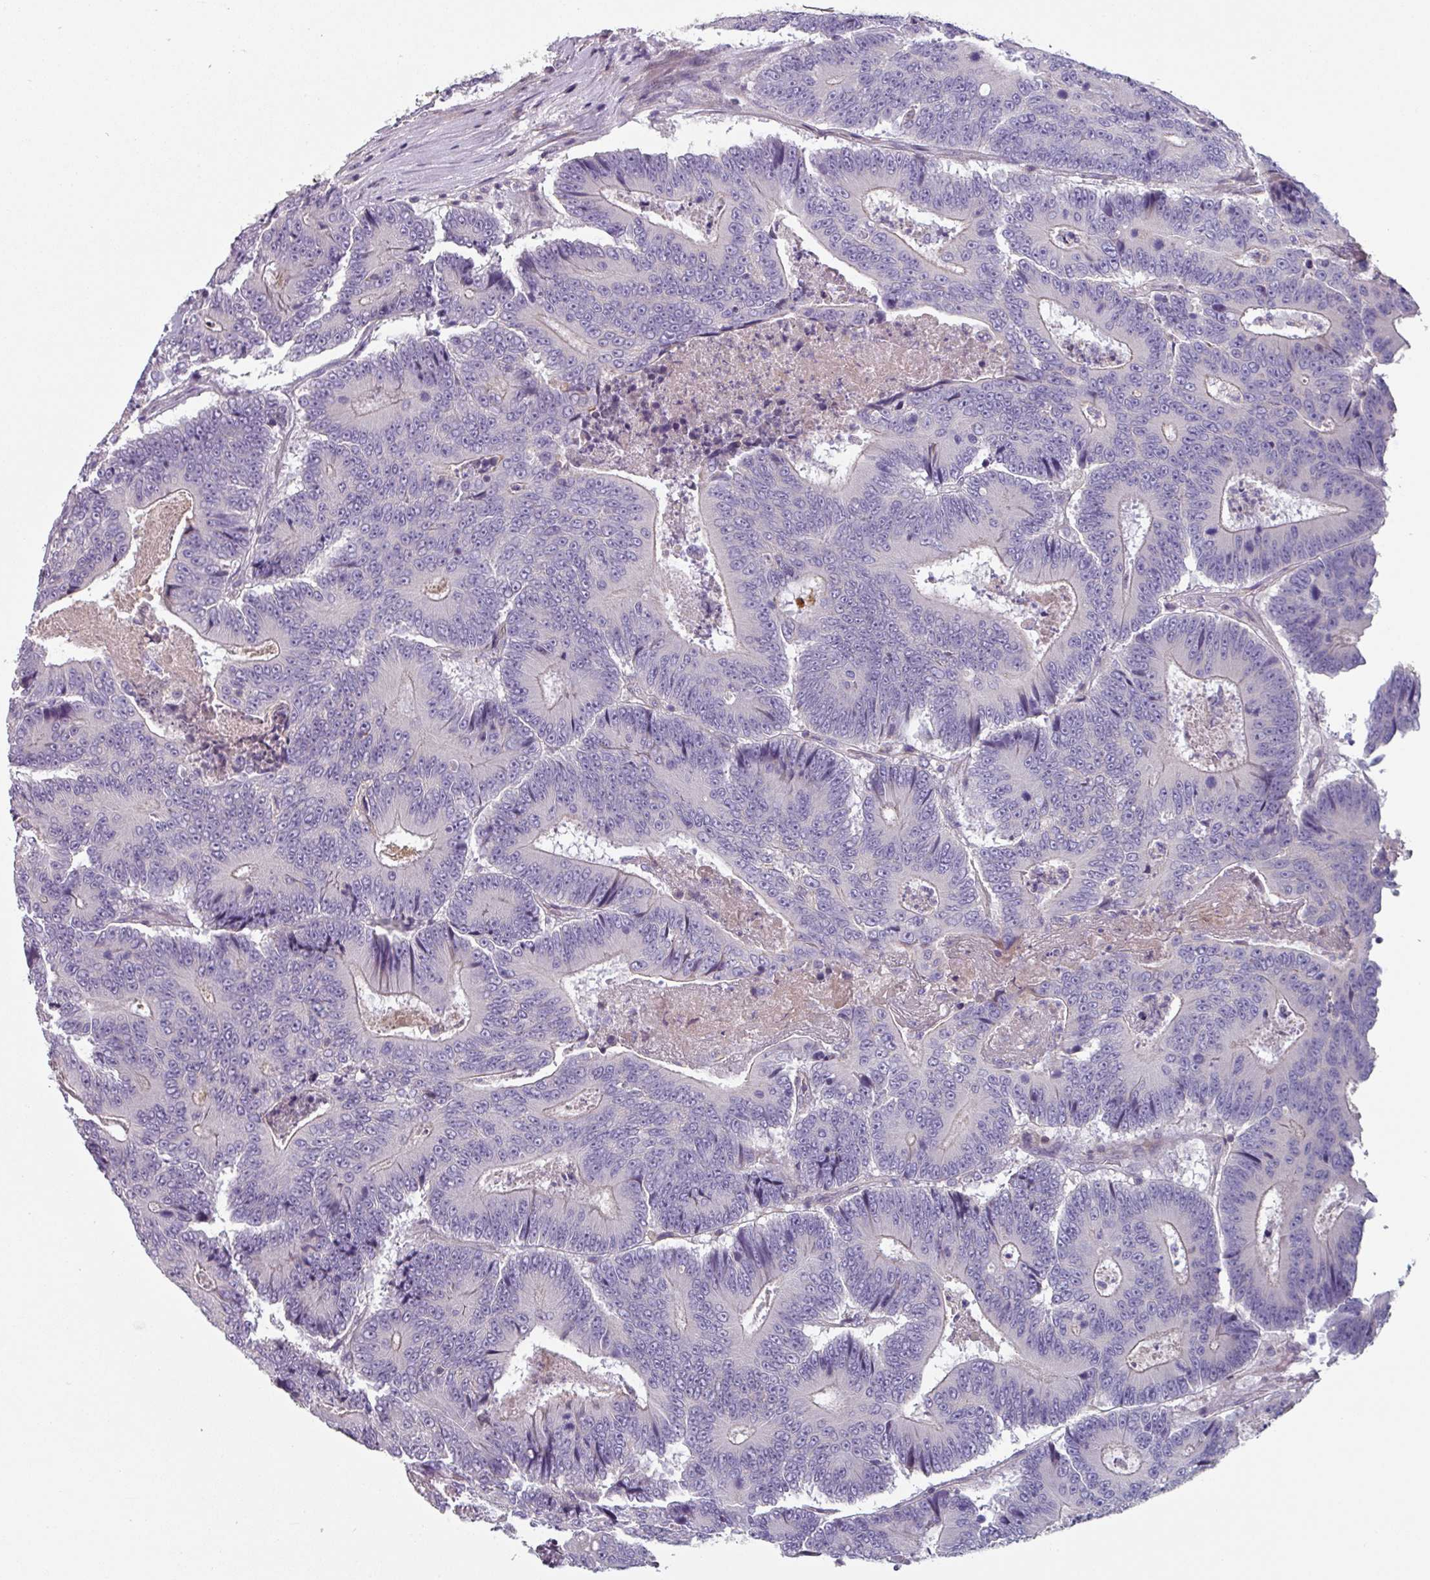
{"staining": {"intensity": "negative", "quantity": "none", "location": "none"}, "tissue": "colorectal cancer", "cell_type": "Tumor cells", "image_type": "cancer", "snomed": [{"axis": "morphology", "description": "Adenocarcinoma, NOS"}, {"axis": "topography", "description": "Colon"}], "caption": "Colorectal cancer (adenocarcinoma) was stained to show a protein in brown. There is no significant positivity in tumor cells. The staining is performed using DAB (3,3'-diaminobenzidine) brown chromogen with nuclei counter-stained in using hematoxylin.", "gene": "TMEM132A", "patient": {"sex": "male", "age": 83}}